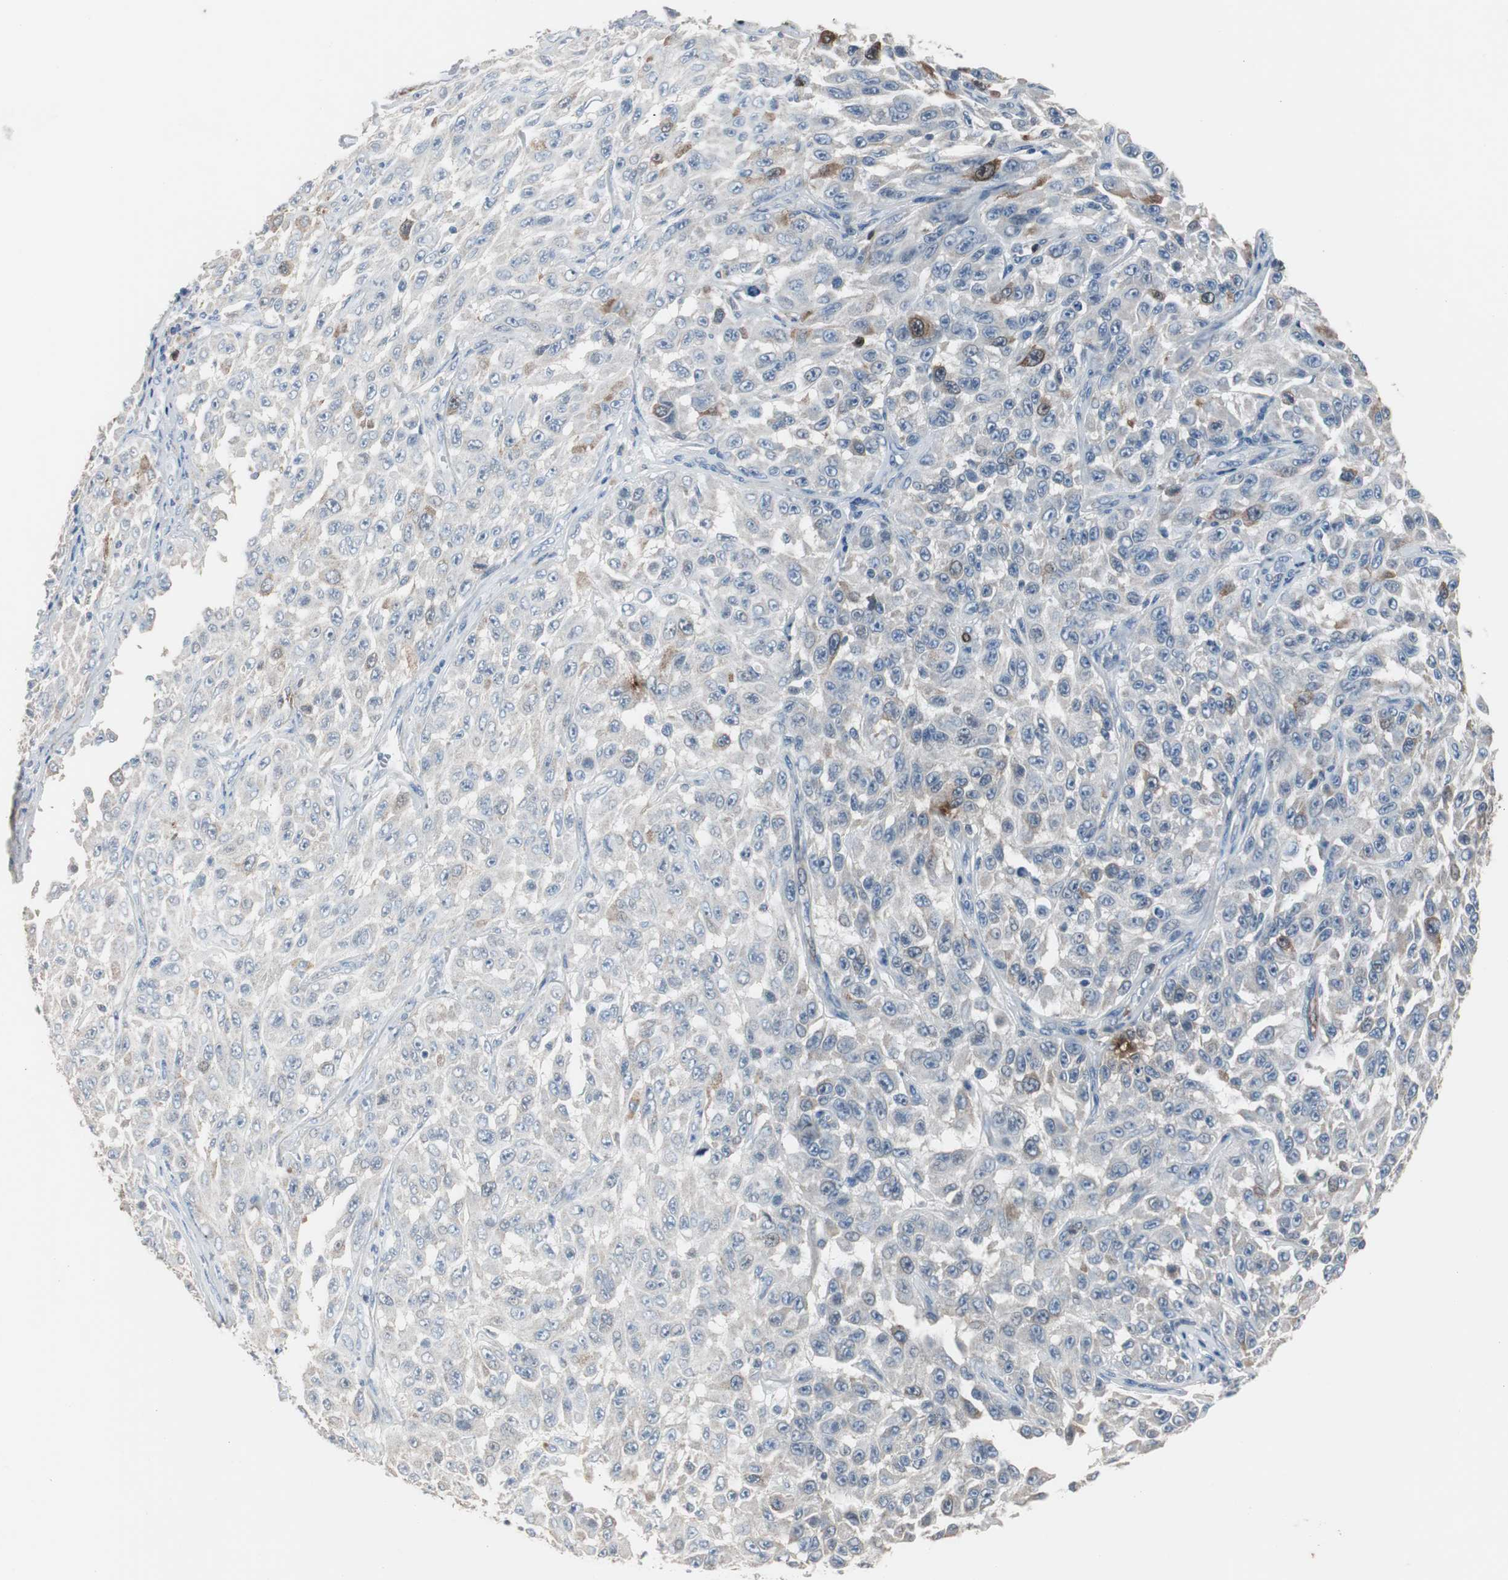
{"staining": {"intensity": "weak", "quantity": "<25%", "location": "cytoplasmic/membranous"}, "tissue": "melanoma", "cell_type": "Tumor cells", "image_type": "cancer", "snomed": [{"axis": "morphology", "description": "Malignant melanoma, NOS"}, {"axis": "topography", "description": "Skin"}], "caption": "This micrograph is of melanoma stained with IHC to label a protein in brown with the nuclei are counter-stained blue. There is no staining in tumor cells.", "gene": "TK1", "patient": {"sex": "male", "age": 30}}